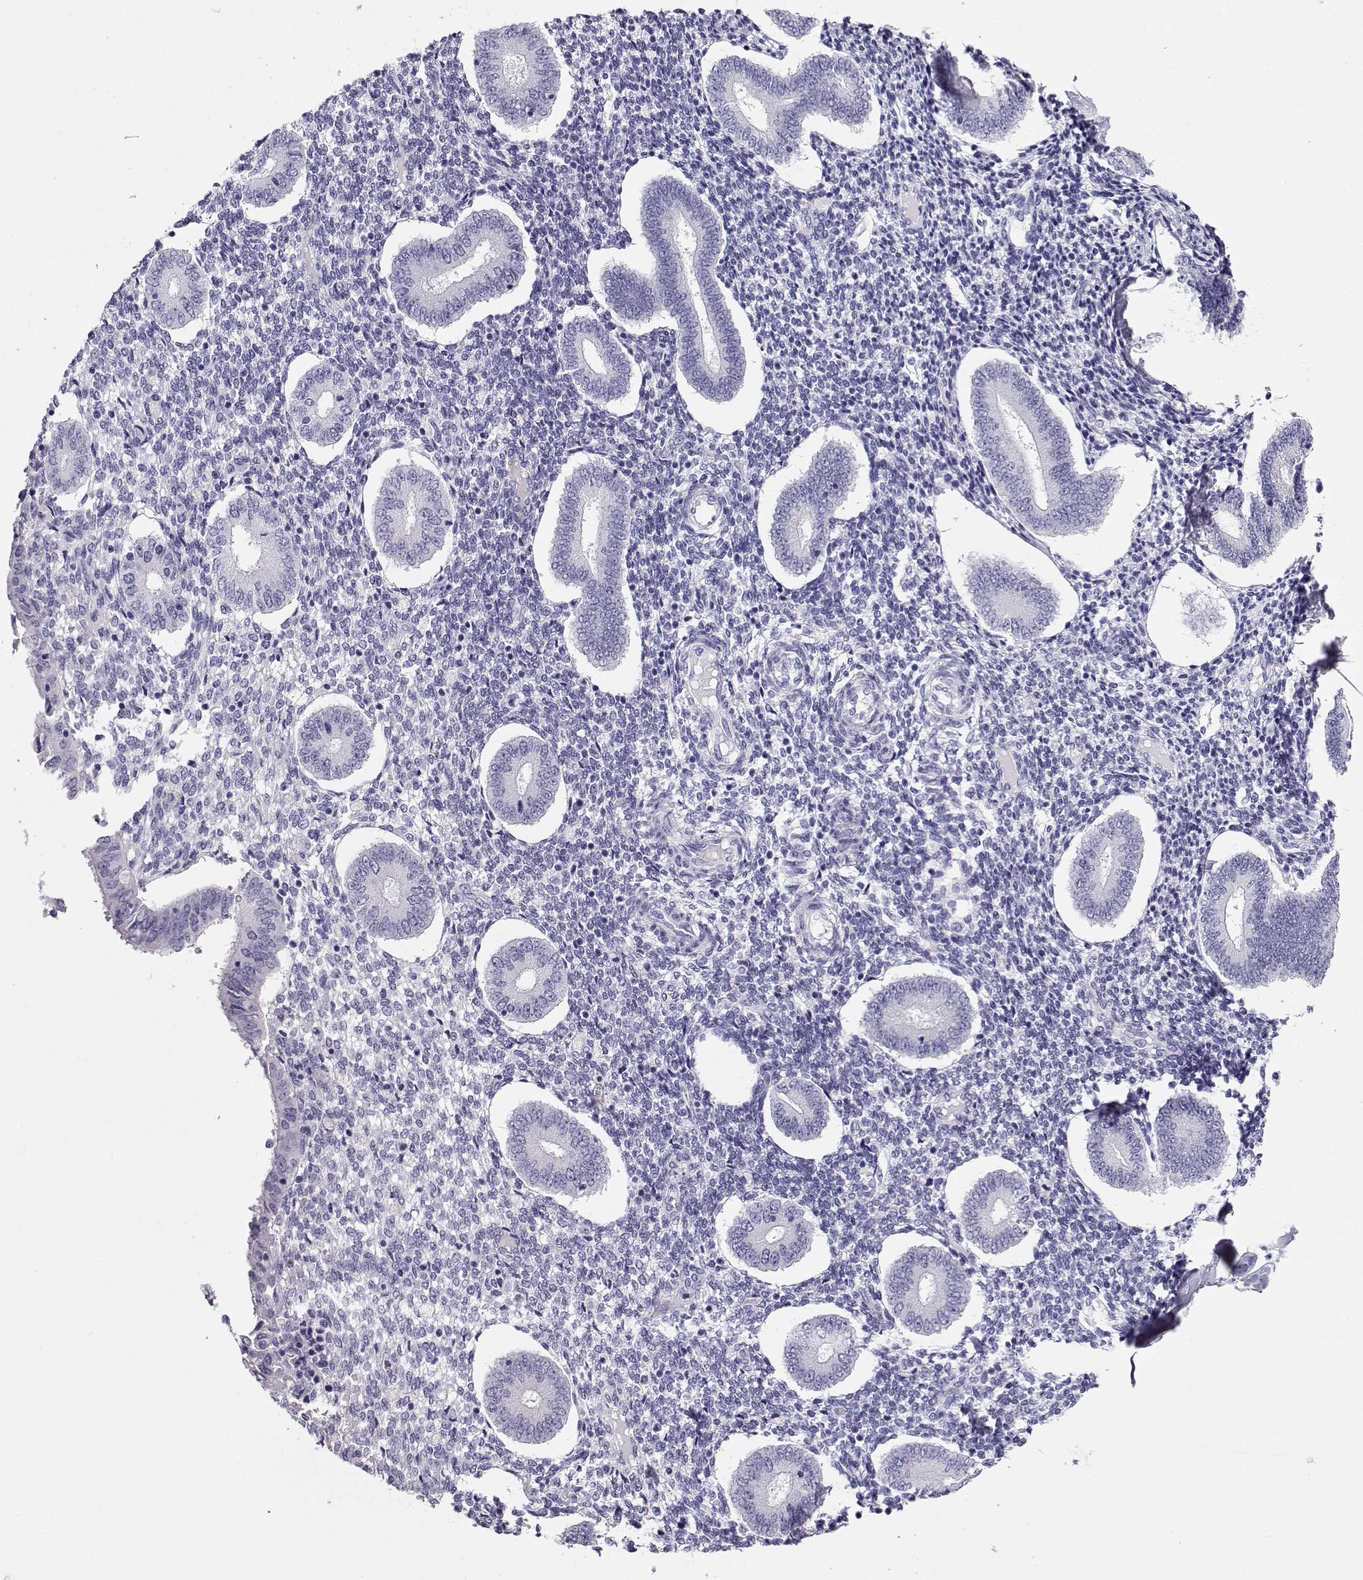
{"staining": {"intensity": "negative", "quantity": "none", "location": "none"}, "tissue": "endometrium", "cell_type": "Cells in endometrial stroma", "image_type": "normal", "snomed": [{"axis": "morphology", "description": "Normal tissue, NOS"}, {"axis": "topography", "description": "Endometrium"}], "caption": "Endometrium was stained to show a protein in brown. There is no significant expression in cells in endometrial stroma. (DAB (3,3'-diaminobenzidine) IHC, high magnification).", "gene": "CRX", "patient": {"sex": "female", "age": 40}}